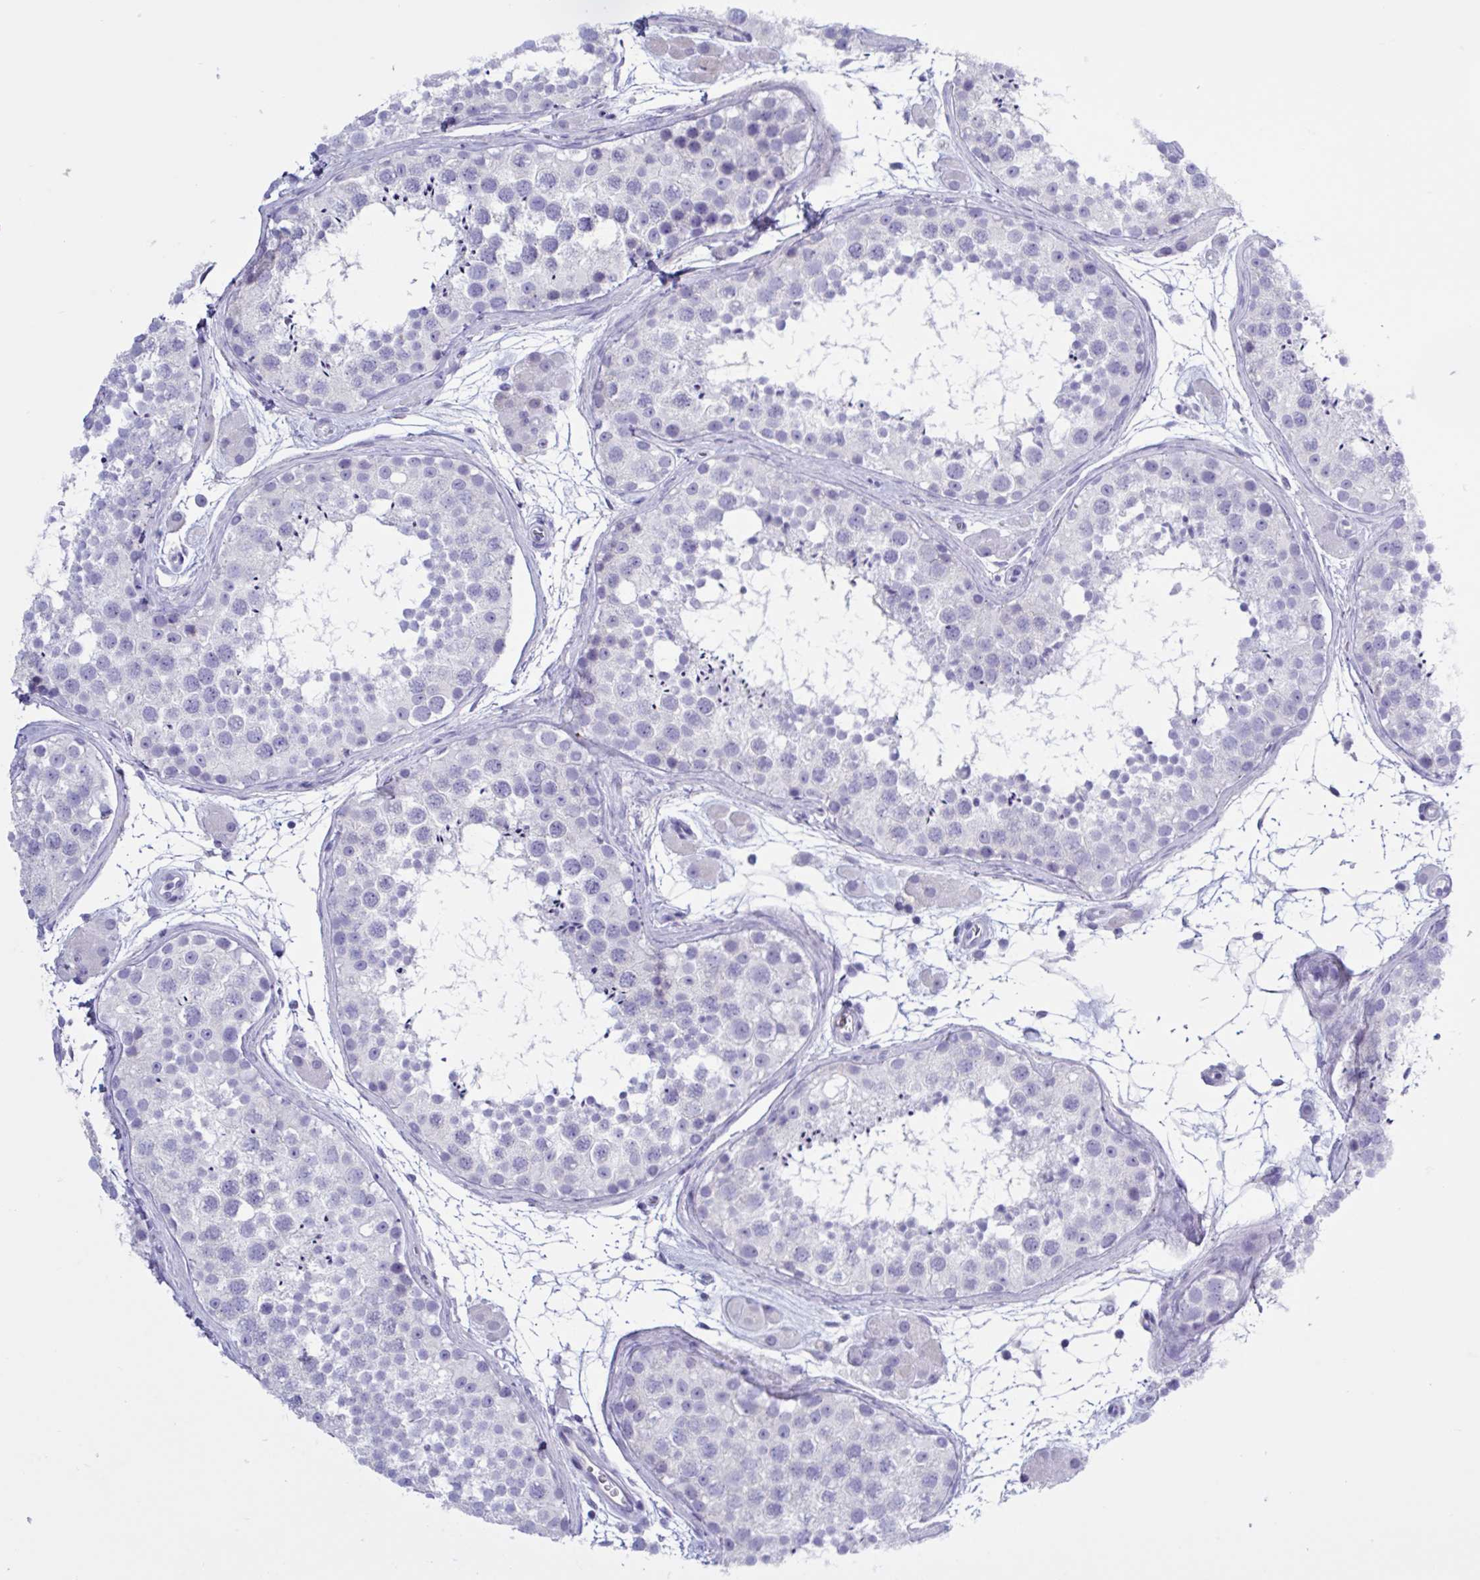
{"staining": {"intensity": "negative", "quantity": "none", "location": "none"}, "tissue": "testis", "cell_type": "Cells in seminiferous ducts", "image_type": "normal", "snomed": [{"axis": "morphology", "description": "Normal tissue, NOS"}, {"axis": "topography", "description": "Testis"}], "caption": "The immunohistochemistry photomicrograph has no significant staining in cells in seminiferous ducts of testis.", "gene": "USP35", "patient": {"sex": "male", "age": 41}}